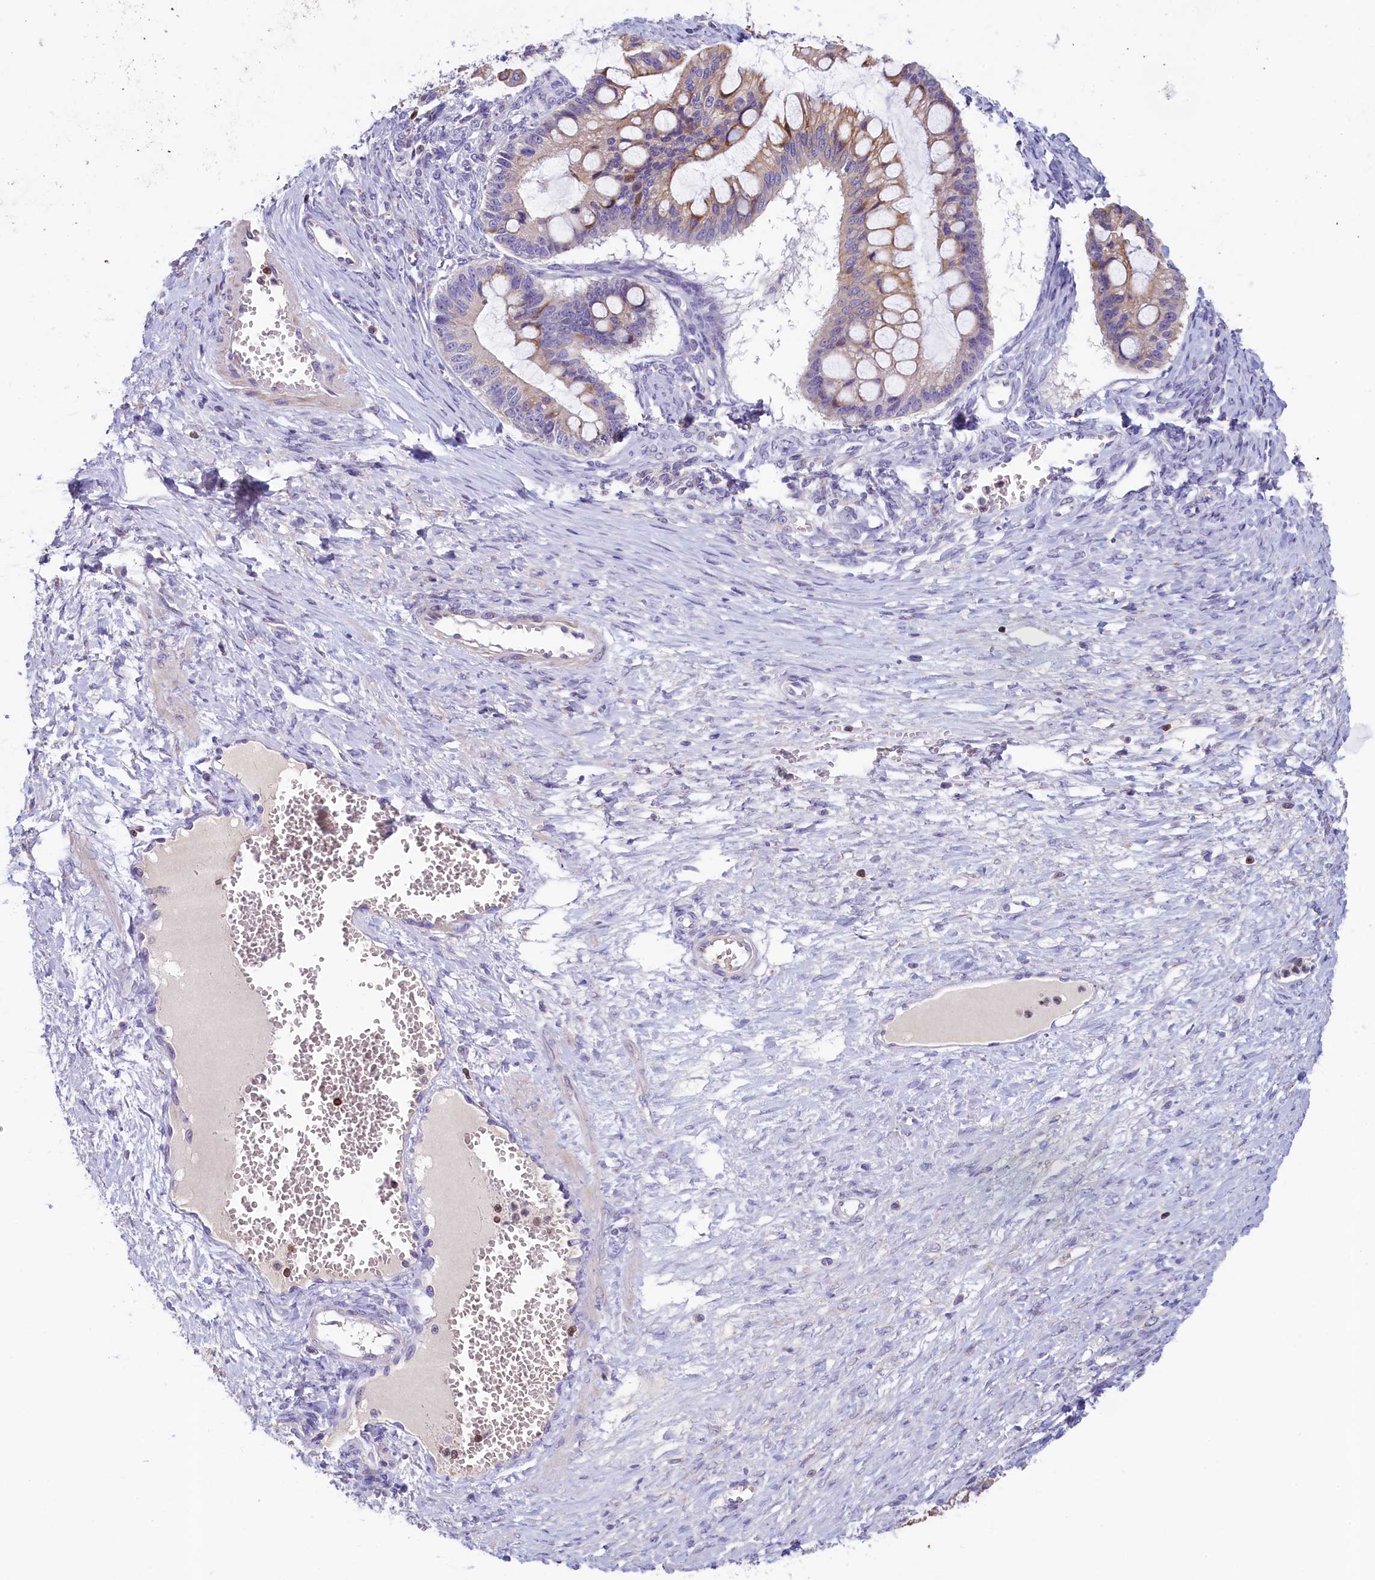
{"staining": {"intensity": "weak", "quantity": "25%-75%", "location": "cytoplasmic/membranous"}, "tissue": "ovarian cancer", "cell_type": "Tumor cells", "image_type": "cancer", "snomed": [{"axis": "morphology", "description": "Cystadenocarcinoma, mucinous, NOS"}, {"axis": "topography", "description": "Ovary"}], "caption": "Immunohistochemical staining of human ovarian cancer (mucinous cystadenocarcinoma) shows low levels of weak cytoplasmic/membranous positivity in approximately 25%-75% of tumor cells.", "gene": "TRAF3IP3", "patient": {"sex": "female", "age": 73}}